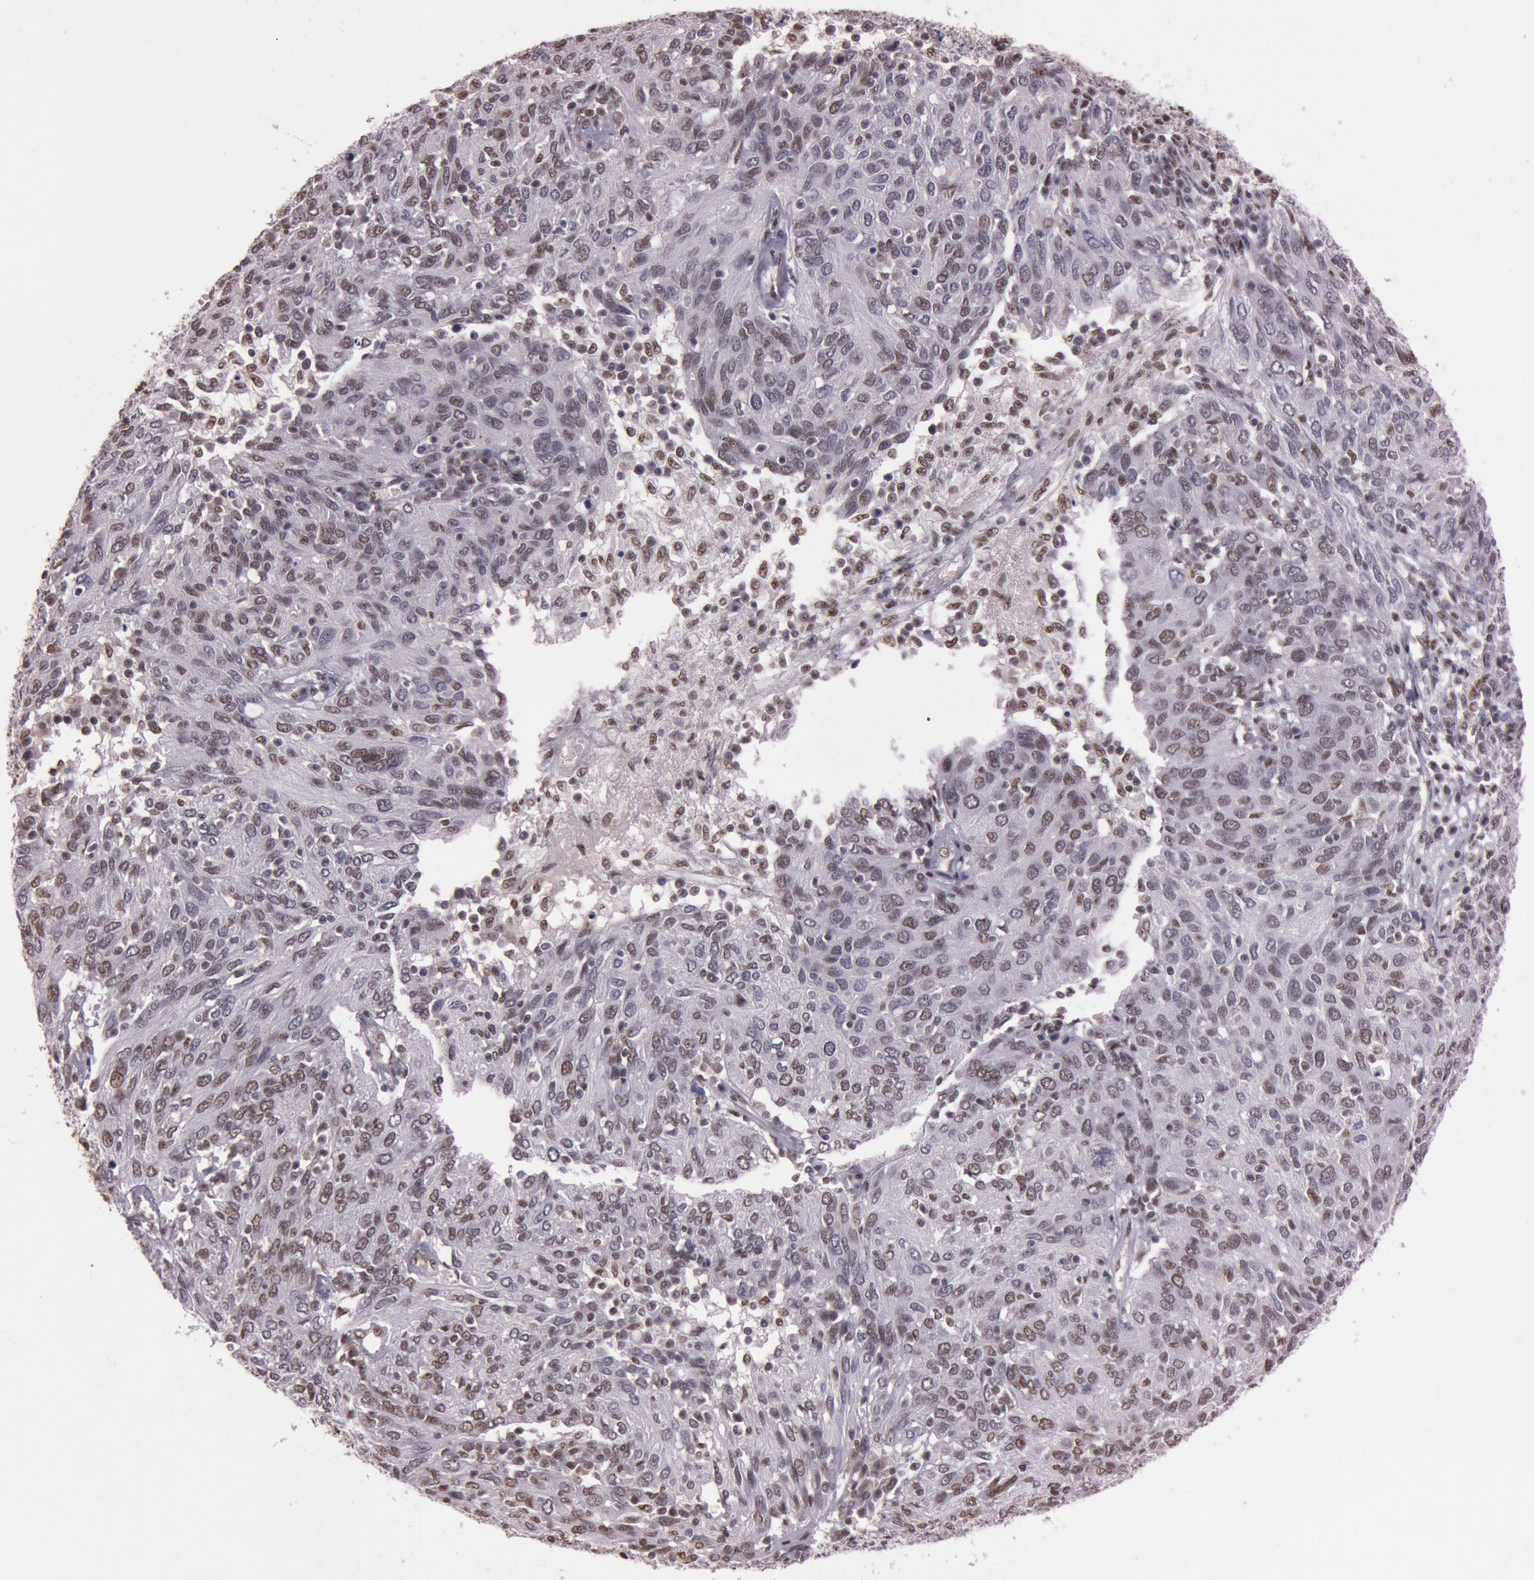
{"staining": {"intensity": "weak", "quantity": "25%-75%", "location": "nuclear"}, "tissue": "ovarian cancer", "cell_type": "Tumor cells", "image_type": "cancer", "snomed": [{"axis": "morphology", "description": "Carcinoma, endometroid"}, {"axis": "topography", "description": "Ovary"}], "caption": "Weak nuclear expression is identified in about 25%-75% of tumor cells in ovarian endometroid carcinoma.", "gene": "TASL", "patient": {"sex": "female", "age": 50}}